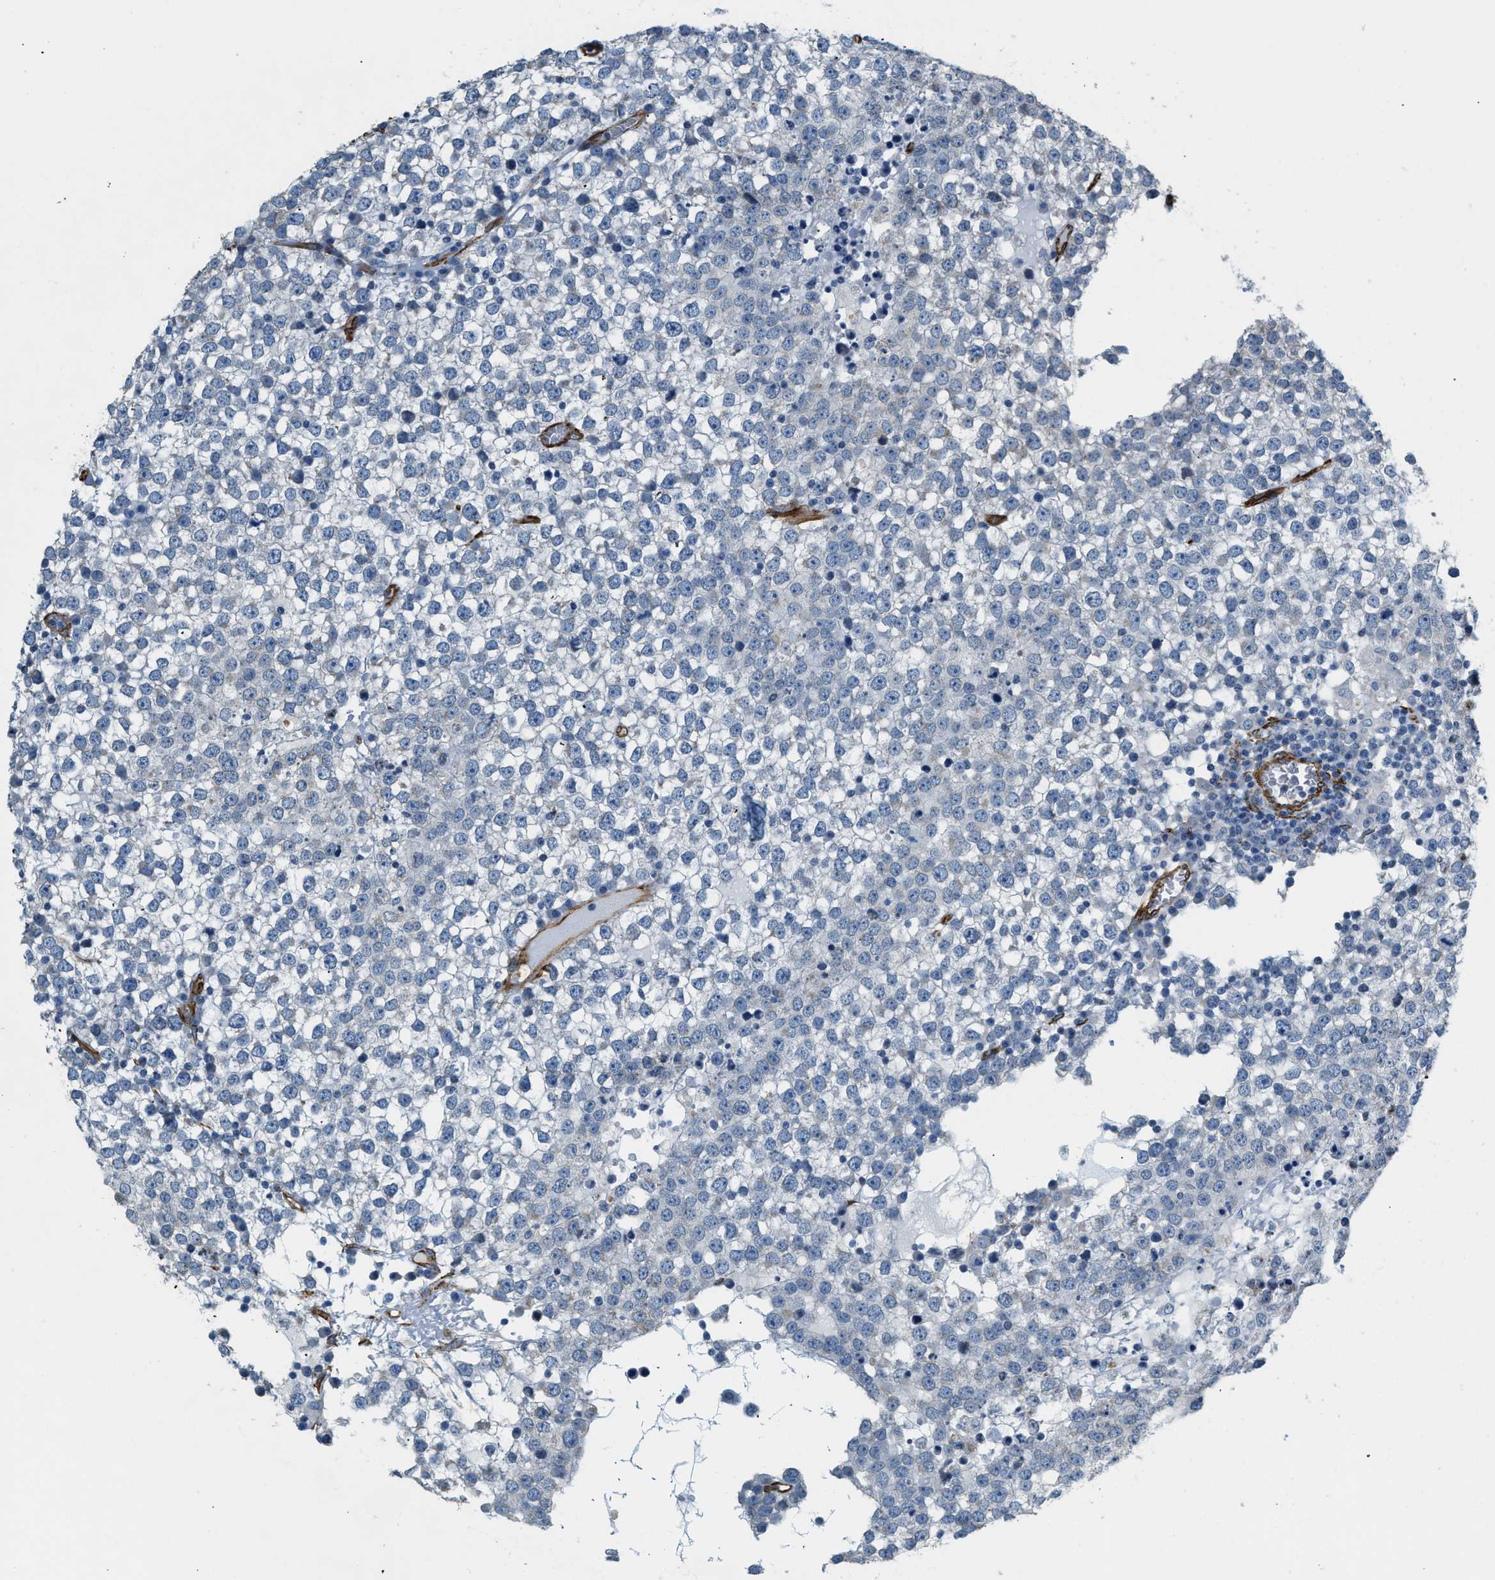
{"staining": {"intensity": "negative", "quantity": "none", "location": "none"}, "tissue": "testis cancer", "cell_type": "Tumor cells", "image_type": "cancer", "snomed": [{"axis": "morphology", "description": "Seminoma, NOS"}, {"axis": "topography", "description": "Testis"}], "caption": "A high-resolution histopathology image shows immunohistochemistry (IHC) staining of testis cancer (seminoma), which displays no significant staining in tumor cells.", "gene": "TMEM43", "patient": {"sex": "male", "age": 65}}